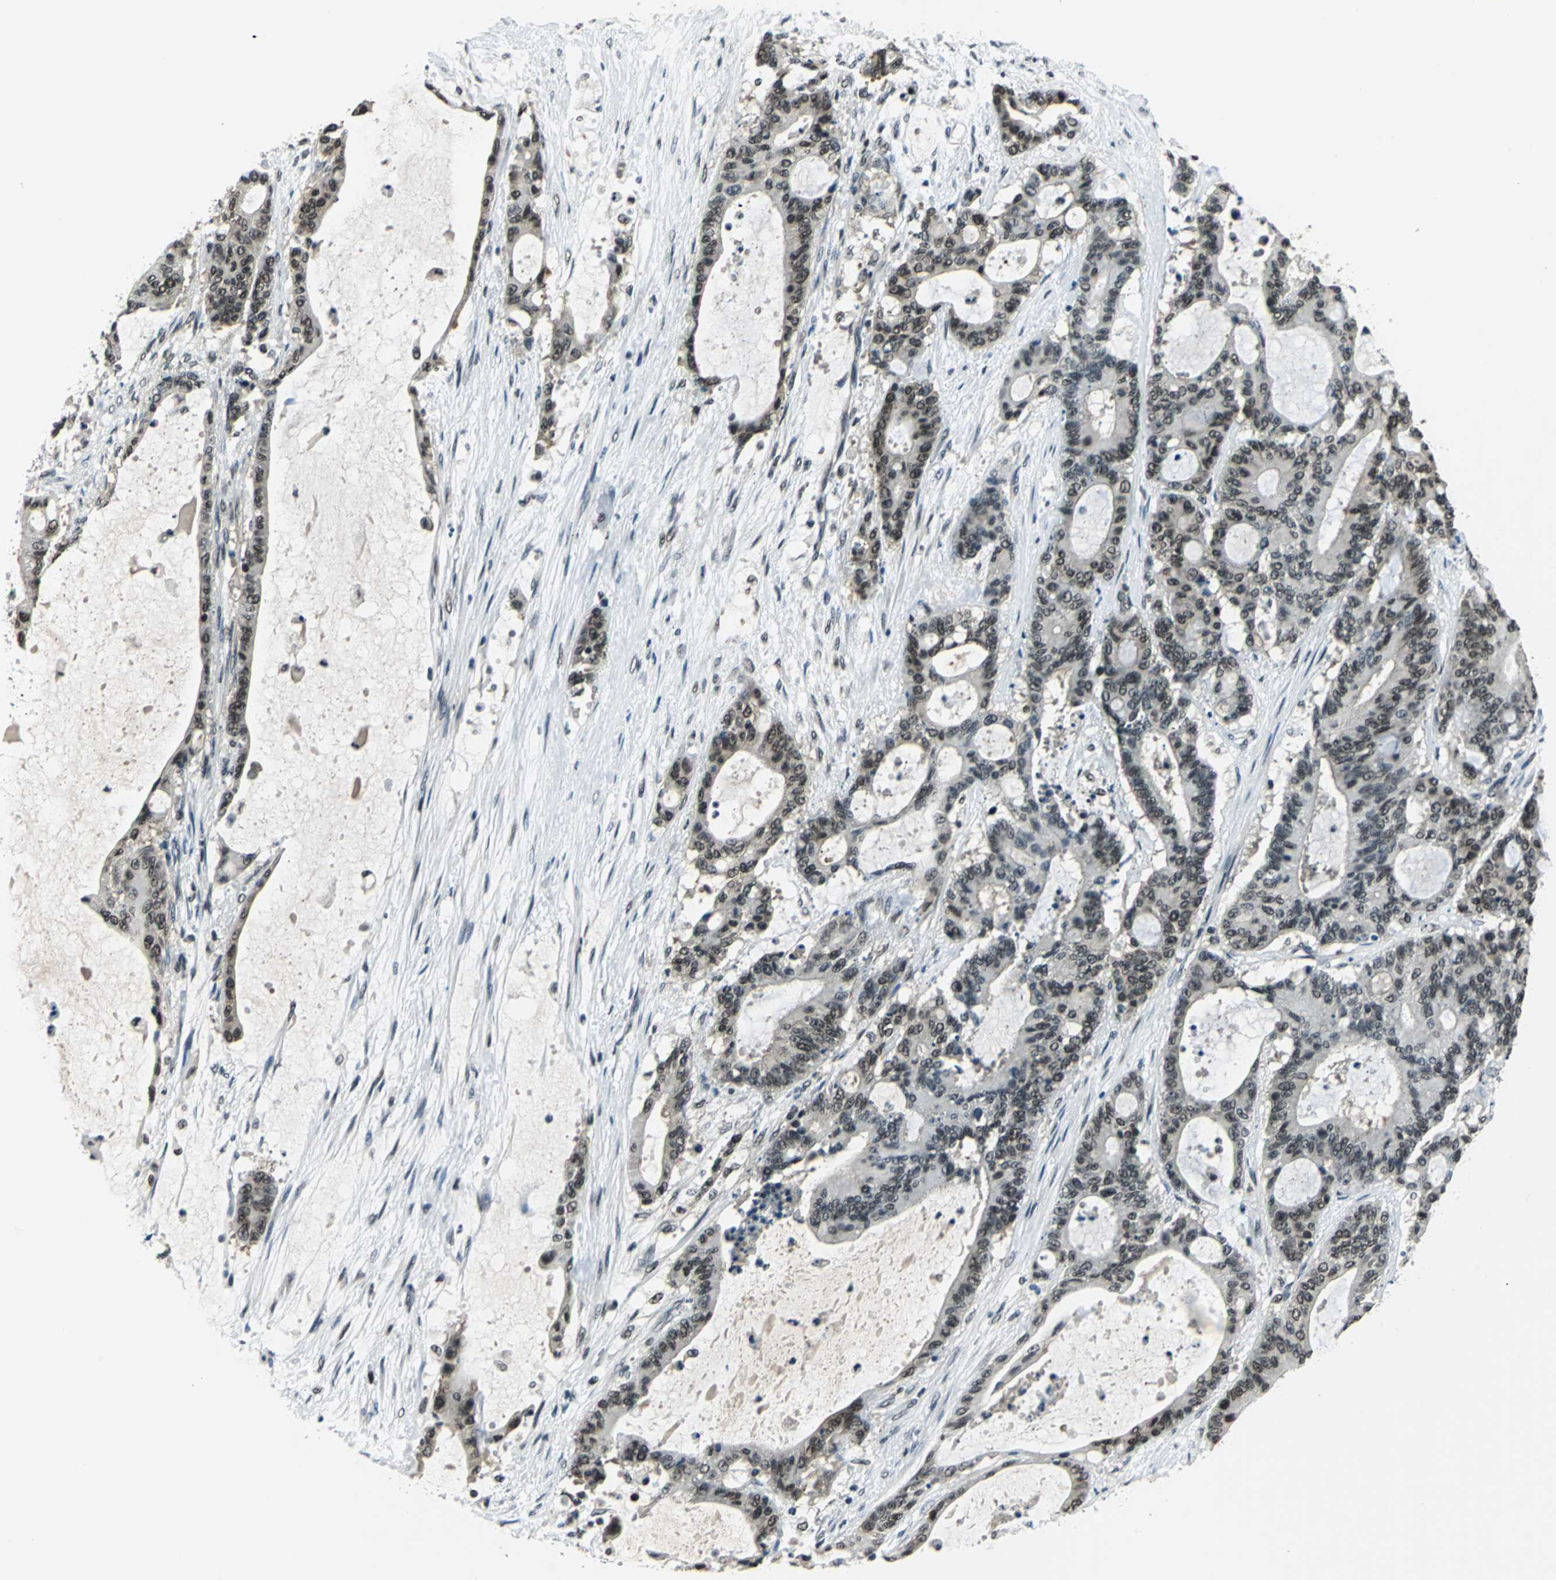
{"staining": {"intensity": "moderate", "quantity": ">75%", "location": "nuclear"}, "tissue": "liver cancer", "cell_type": "Tumor cells", "image_type": "cancer", "snomed": [{"axis": "morphology", "description": "Cholangiocarcinoma"}, {"axis": "topography", "description": "Liver"}], "caption": "High-magnification brightfield microscopy of liver cholangiocarcinoma stained with DAB (brown) and counterstained with hematoxylin (blue). tumor cells exhibit moderate nuclear staining is seen in approximately>75% of cells.", "gene": "RBM14", "patient": {"sex": "female", "age": 73}}